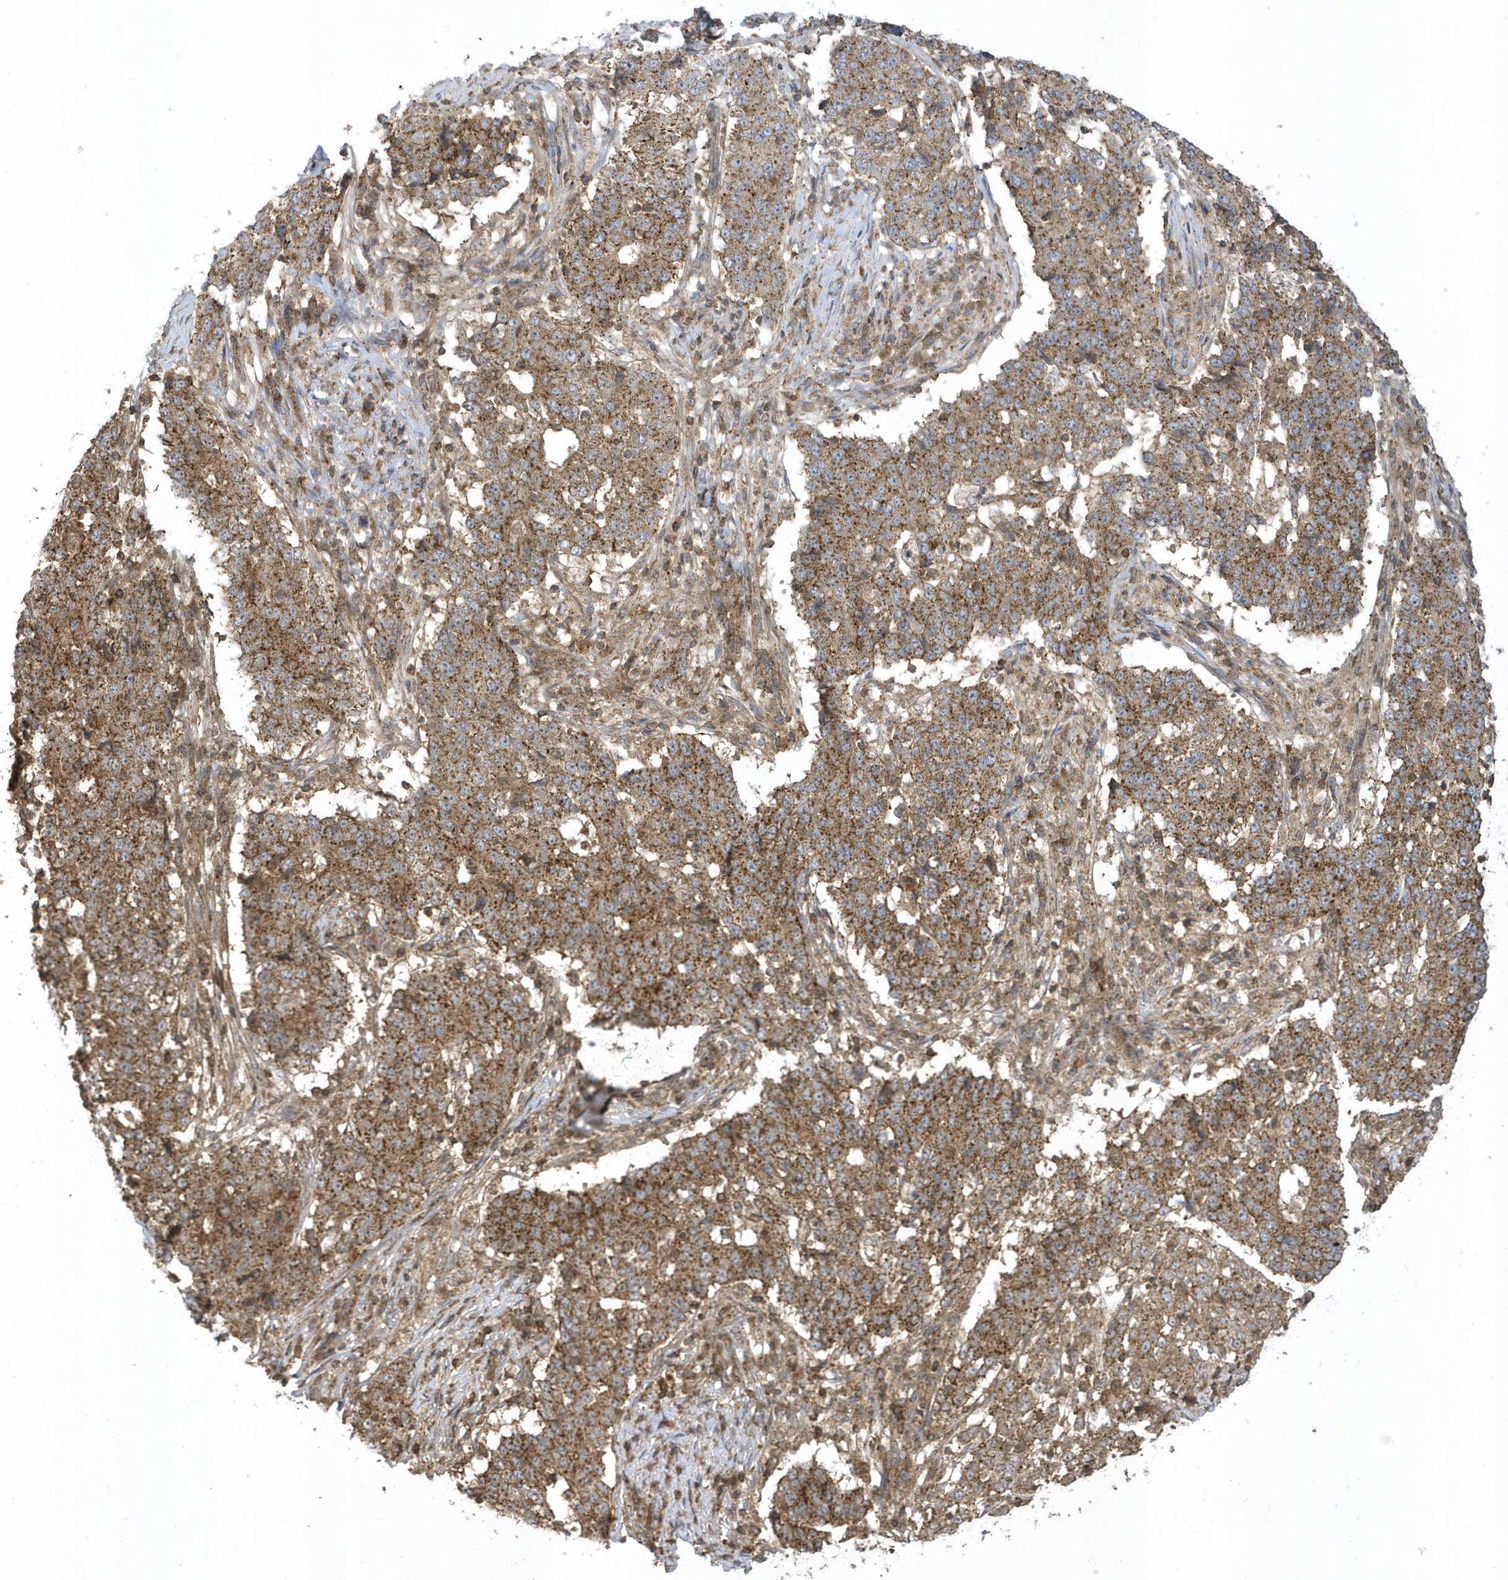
{"staining": {"intensity": "moderate", "quantity": ">75%", "location": "cytoplasmic/membranous"}, "tissue": "stomach cancer", "cell_type": "Tumor cells", "image_type": "cancer", "snomed": [{"axis": "morphology", "description": "Adenocarcinoma, NOS"}, {"axis": "topography", "description": "Stomach"}], "caption": "This photomicrograph exhibits immunohistochemistry (IHC) staining of human stomach adenocarcinoma, with medium moderate cytoplasmic/membranous positivity in about >75% of tumor cells.", "gene": "STAMBP", "patient": {"sex": "male", "age": 59}}